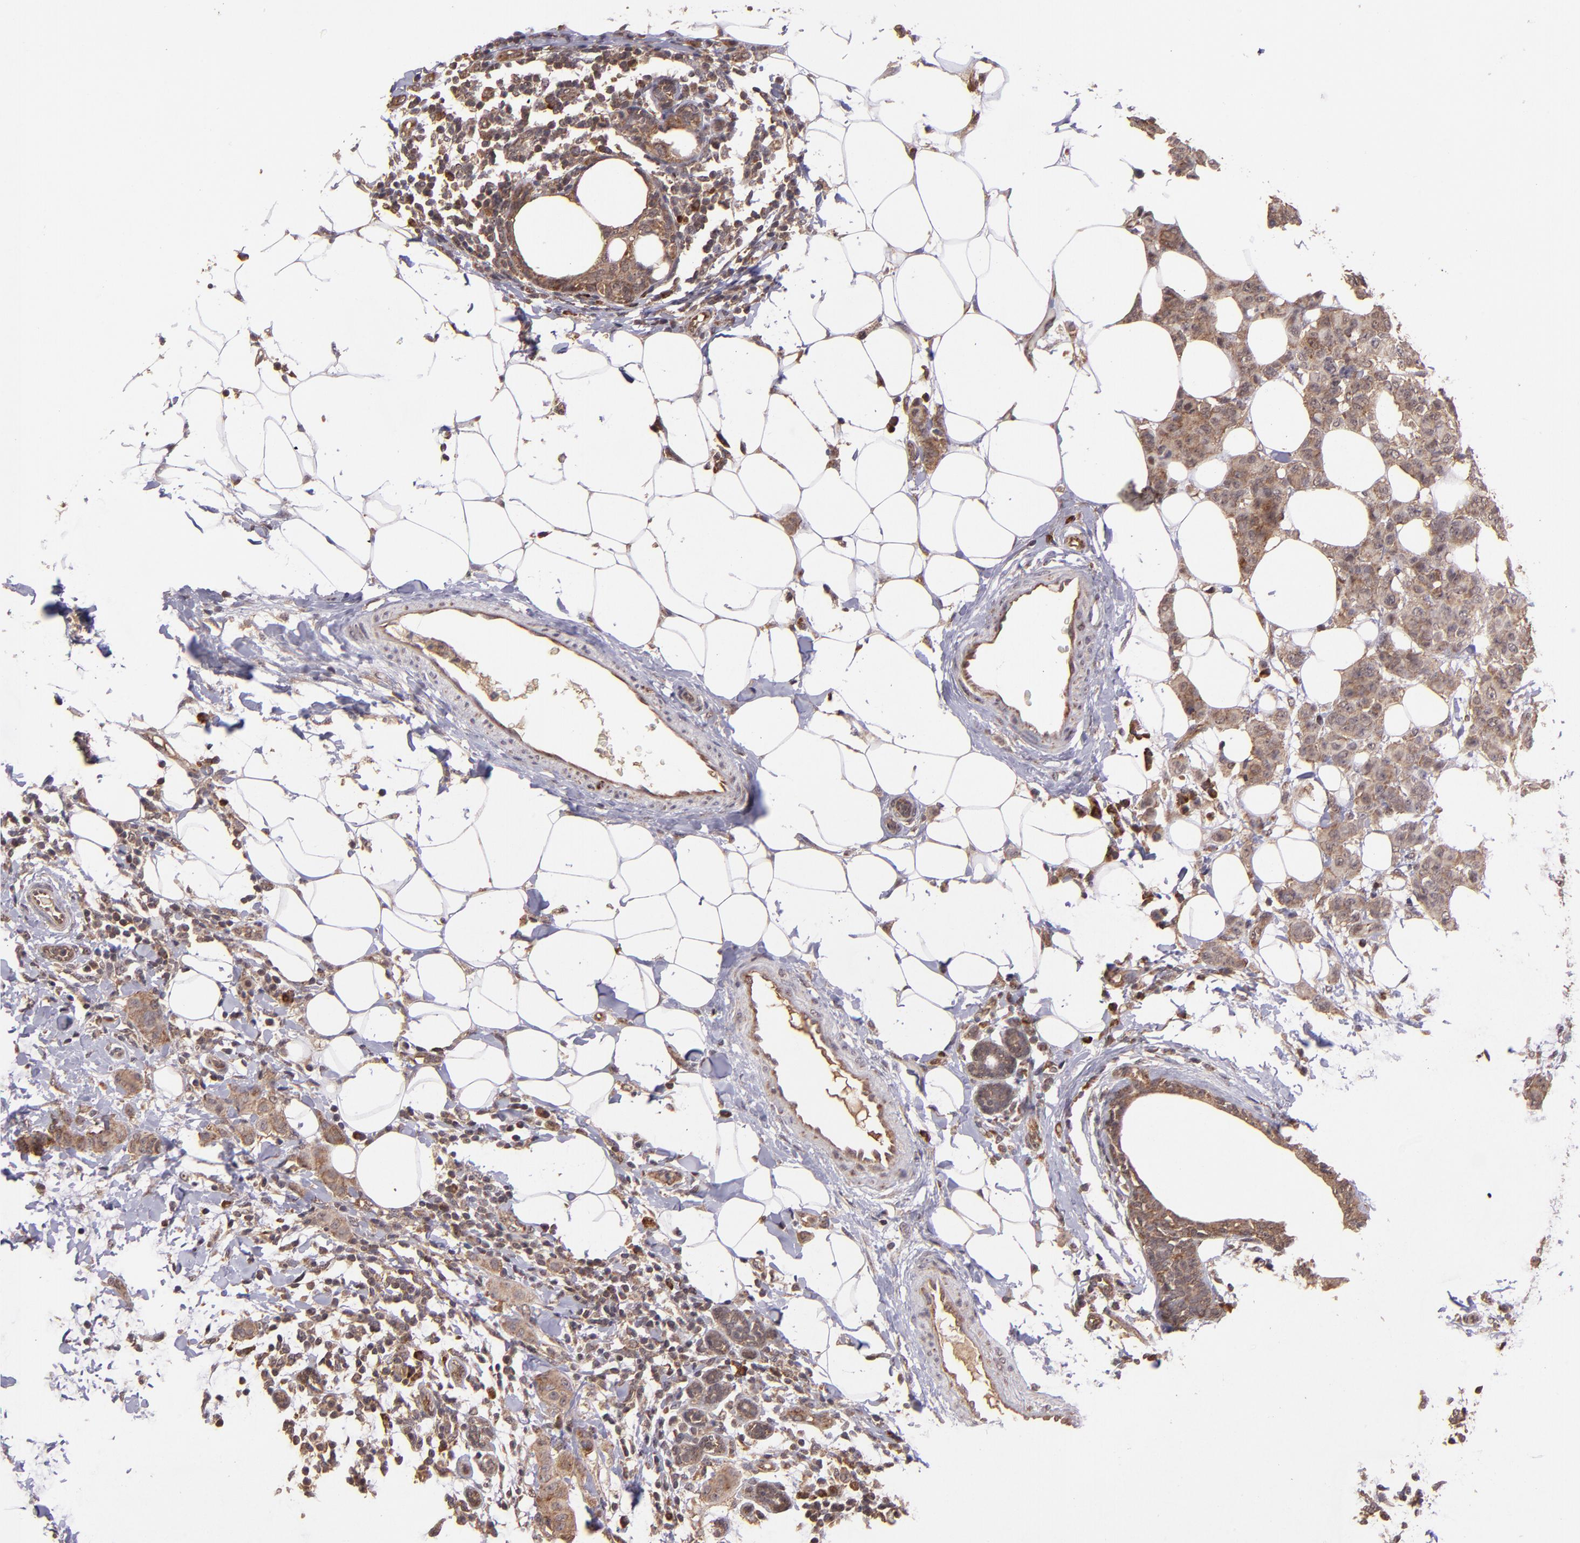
{"staining": {"intensity": "strong", "quantity": ">75%", "location": "cytoplasmic/membranous"}, "tissue": "breast cancer", "cell_type": "Tumor cells", "image_type": "cancer", "snomed": [{"axis": "morphology", "description": "Duct carcinoma"}, {"axis": "topography", "description": "Breast"}], "caption": "Immunohistochemistry (IHC) of breast cancer exhibits high levels of strong cytoplasmic/membranous positivity in approximately >75% of tumor cells. Using DAB (brown) and hematoxylin (blue) stains, captured at high magnification using brightfield microscopy.", "gene": "USP51", "patient": {"sex": "female", "age": 40}}